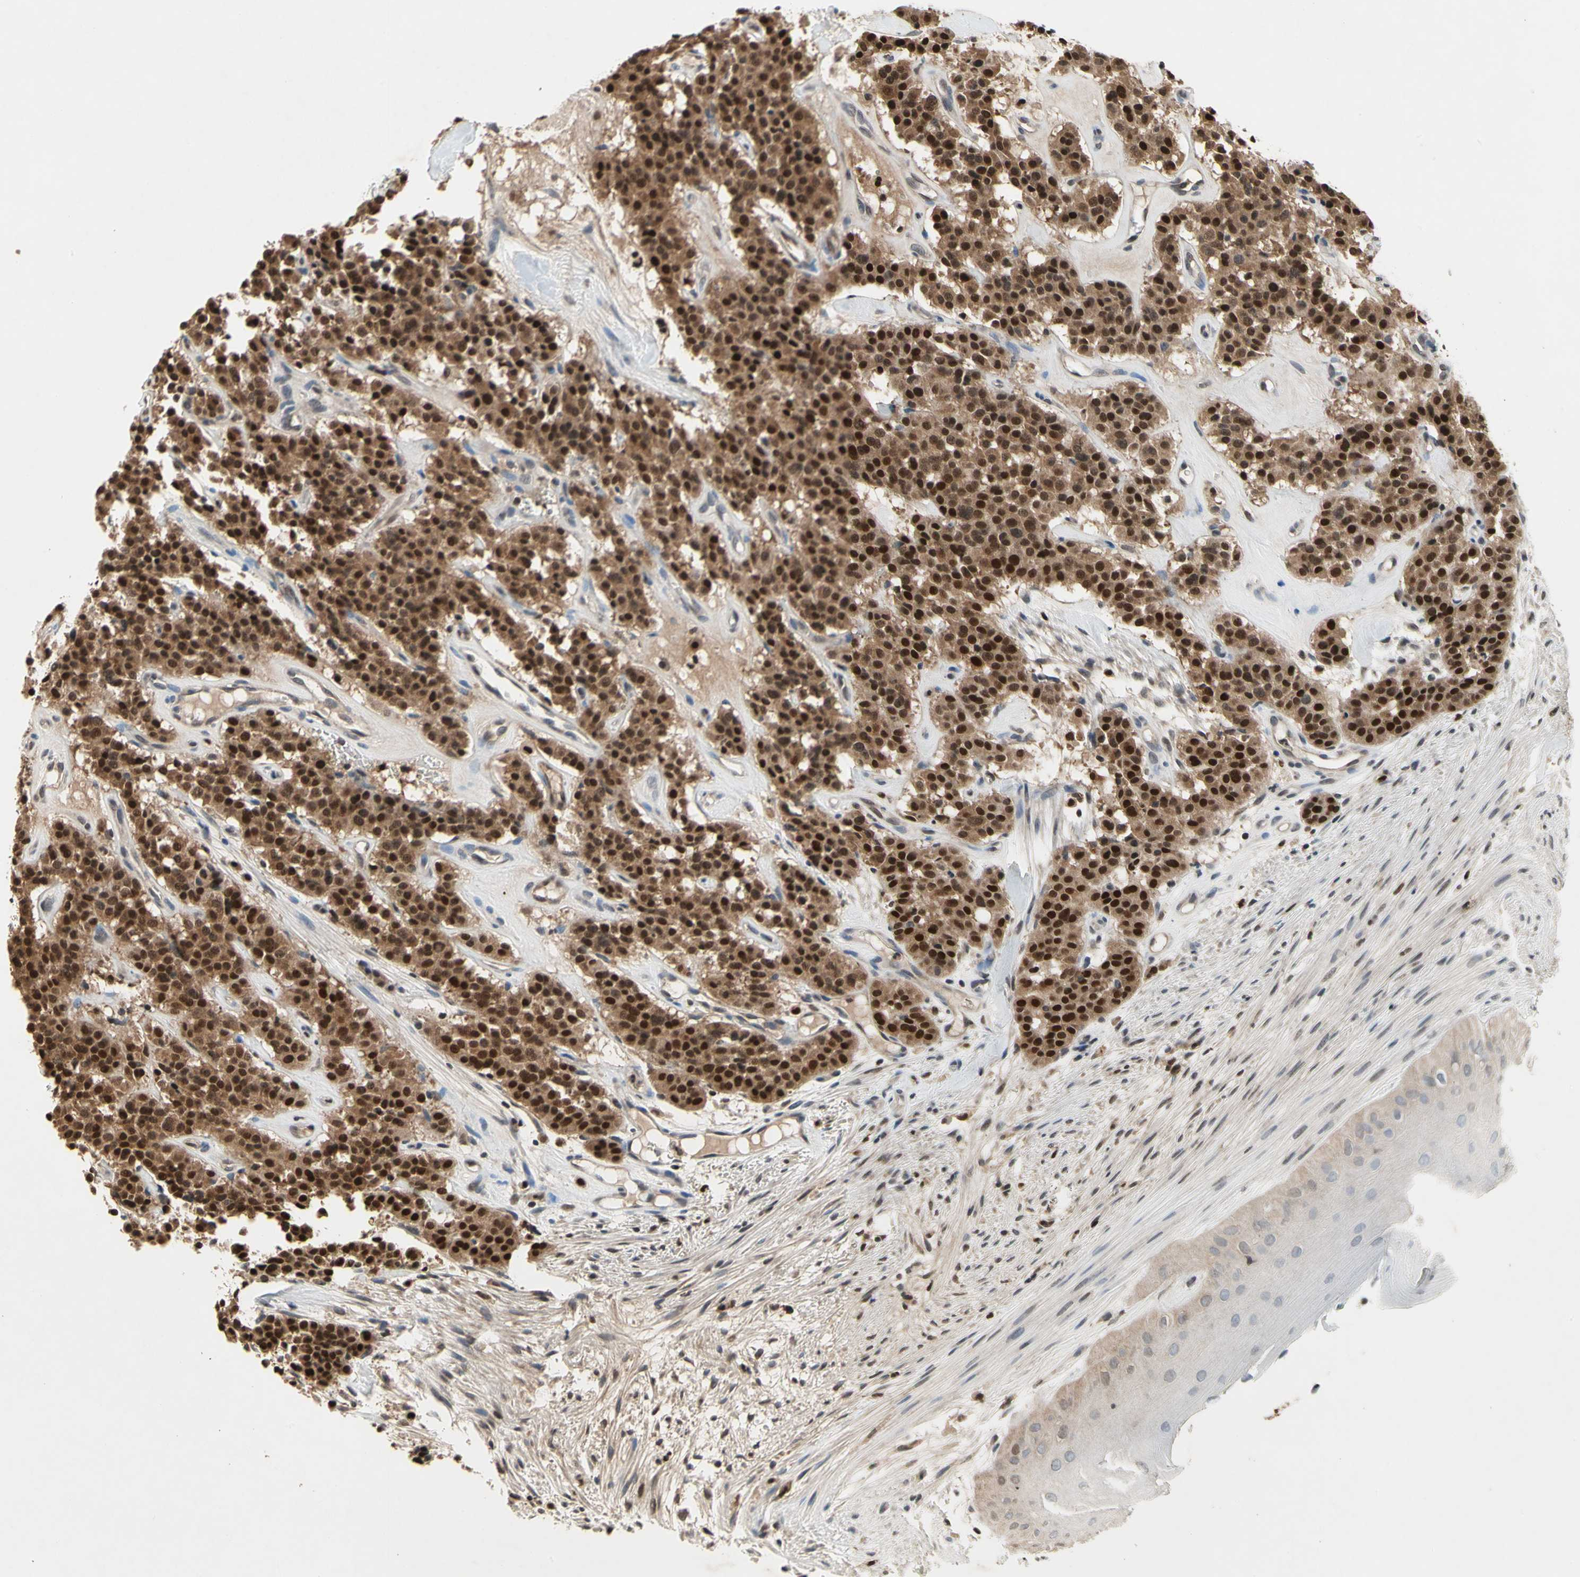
{"staining": {"intensity": "strong", "quantity": ">75%", "location": "nuclear"}, "tissue": "carcinoid", "cell_type": "Tumor cells", "image_type": "cancer", "snomed": [{"axis": "morphology", "description": "Carcinoid, malignant, NOS"}, {"axis": "topography", "description": "Lung"}], "caption": "Human carcinoid stained with a protein marker demonstrates strong staining in tumor cells.", "gene": "GSR", "patient": {"sex": "male", "age": 30}}